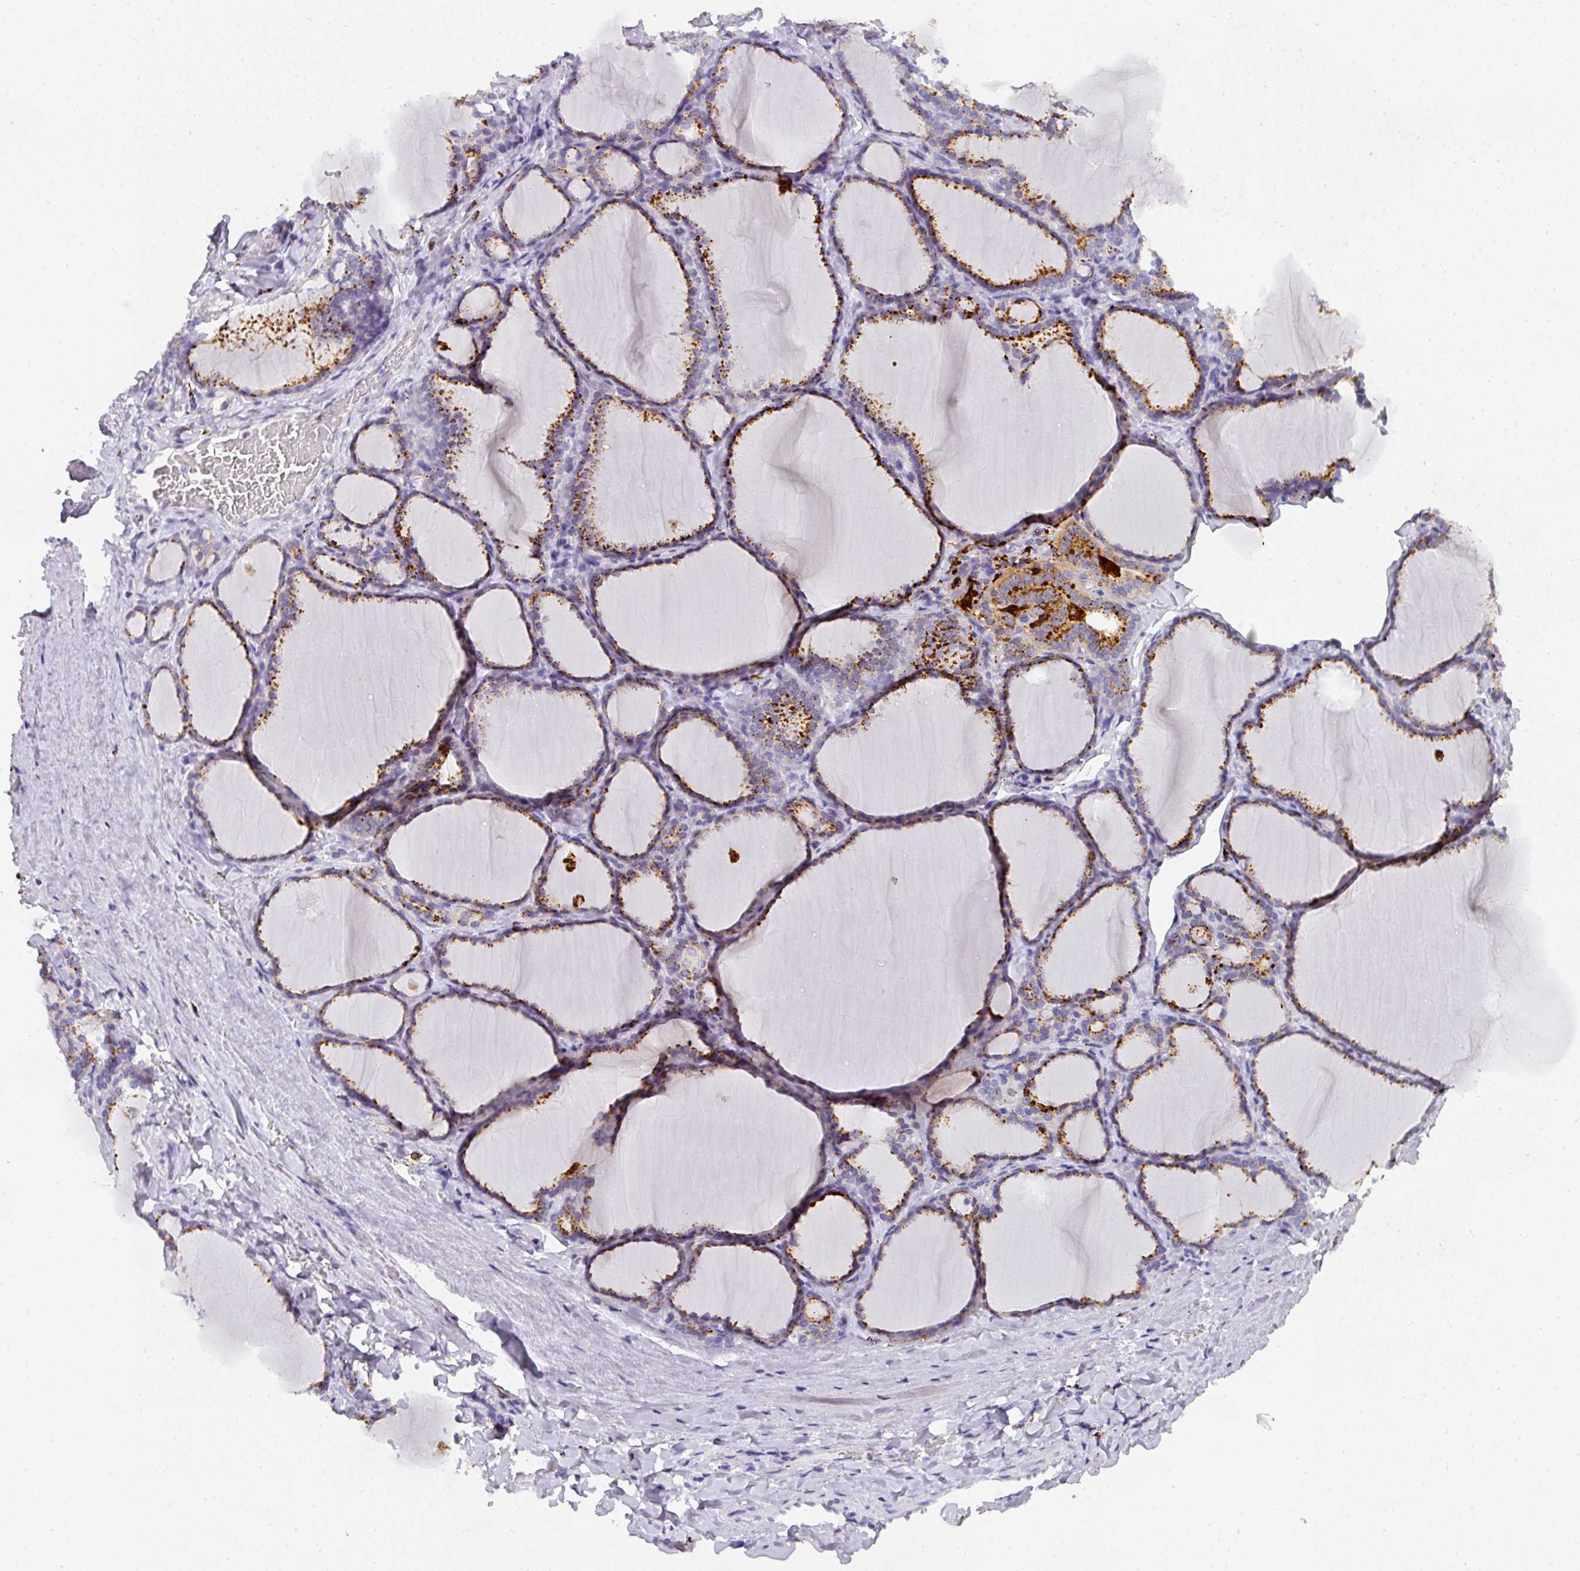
{"staining": {"intensity": "strong", "quantity": "25%-75%", "location": "cytoplasmic/membranous"}, "tissue": "thyroid gland", "cell_type": "Glandular cells", "image_type": "normal", "snomed": [{"axis": "morphology", "description": "Normal tissue, NOS"}, {"axis": "topography", "description": "Thyroid gland"}], "caption": "IHC of normal thyroid gland exhibits high levels of strong cytoplasmic/membranous positivity in about 25%-75% of glandular cells. (DAB (3,3'-diaminobenzidine) = brown stain, brightfield microscopy at high magnification).", "gene": "MMACHC", "patient": {"sex": "female", "age": 31}}